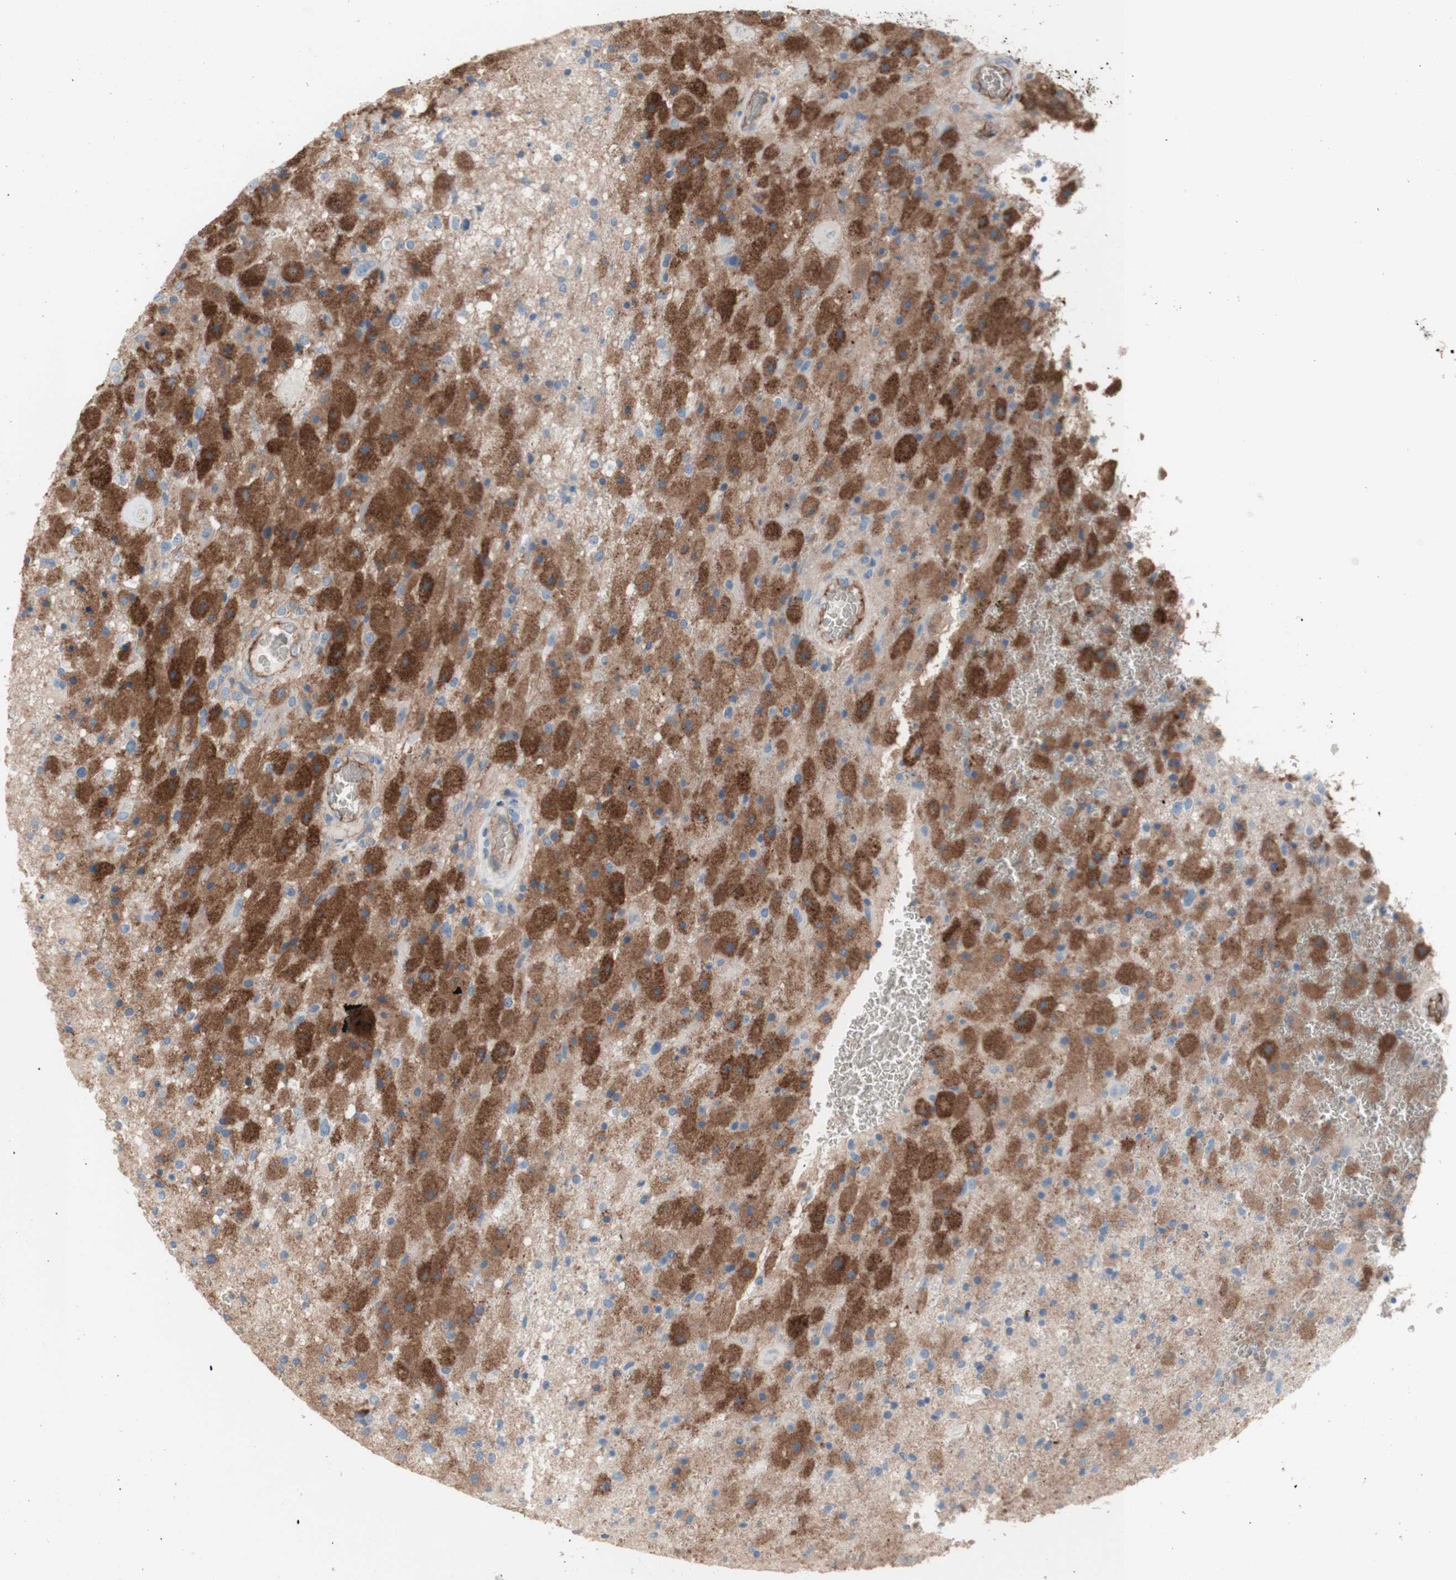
{"staining": {"intensity": "strong", "quantity": "25%-75%", "location": "cytoplasmic/membranous"}, "tissue": "glioma", "cell_type": "Tumor cells", "image_type": "cancer", "snomed": [{"axis": "morphology", "description": "Normal tissue, NOS"}, {"axis": "morphology", "description": "Glioma, malignant, High grade"}, {"axis": "topography", "description": "Cerebral cortex"}], "caption": "Glioma tissue demonstrates strong cytoplasmic/membranous positivity in about 25%-75% of tumor cells, visualized by immunohistochemistry.", "gene": "CD46", "patient": {"sex": "male", "age": 77}}